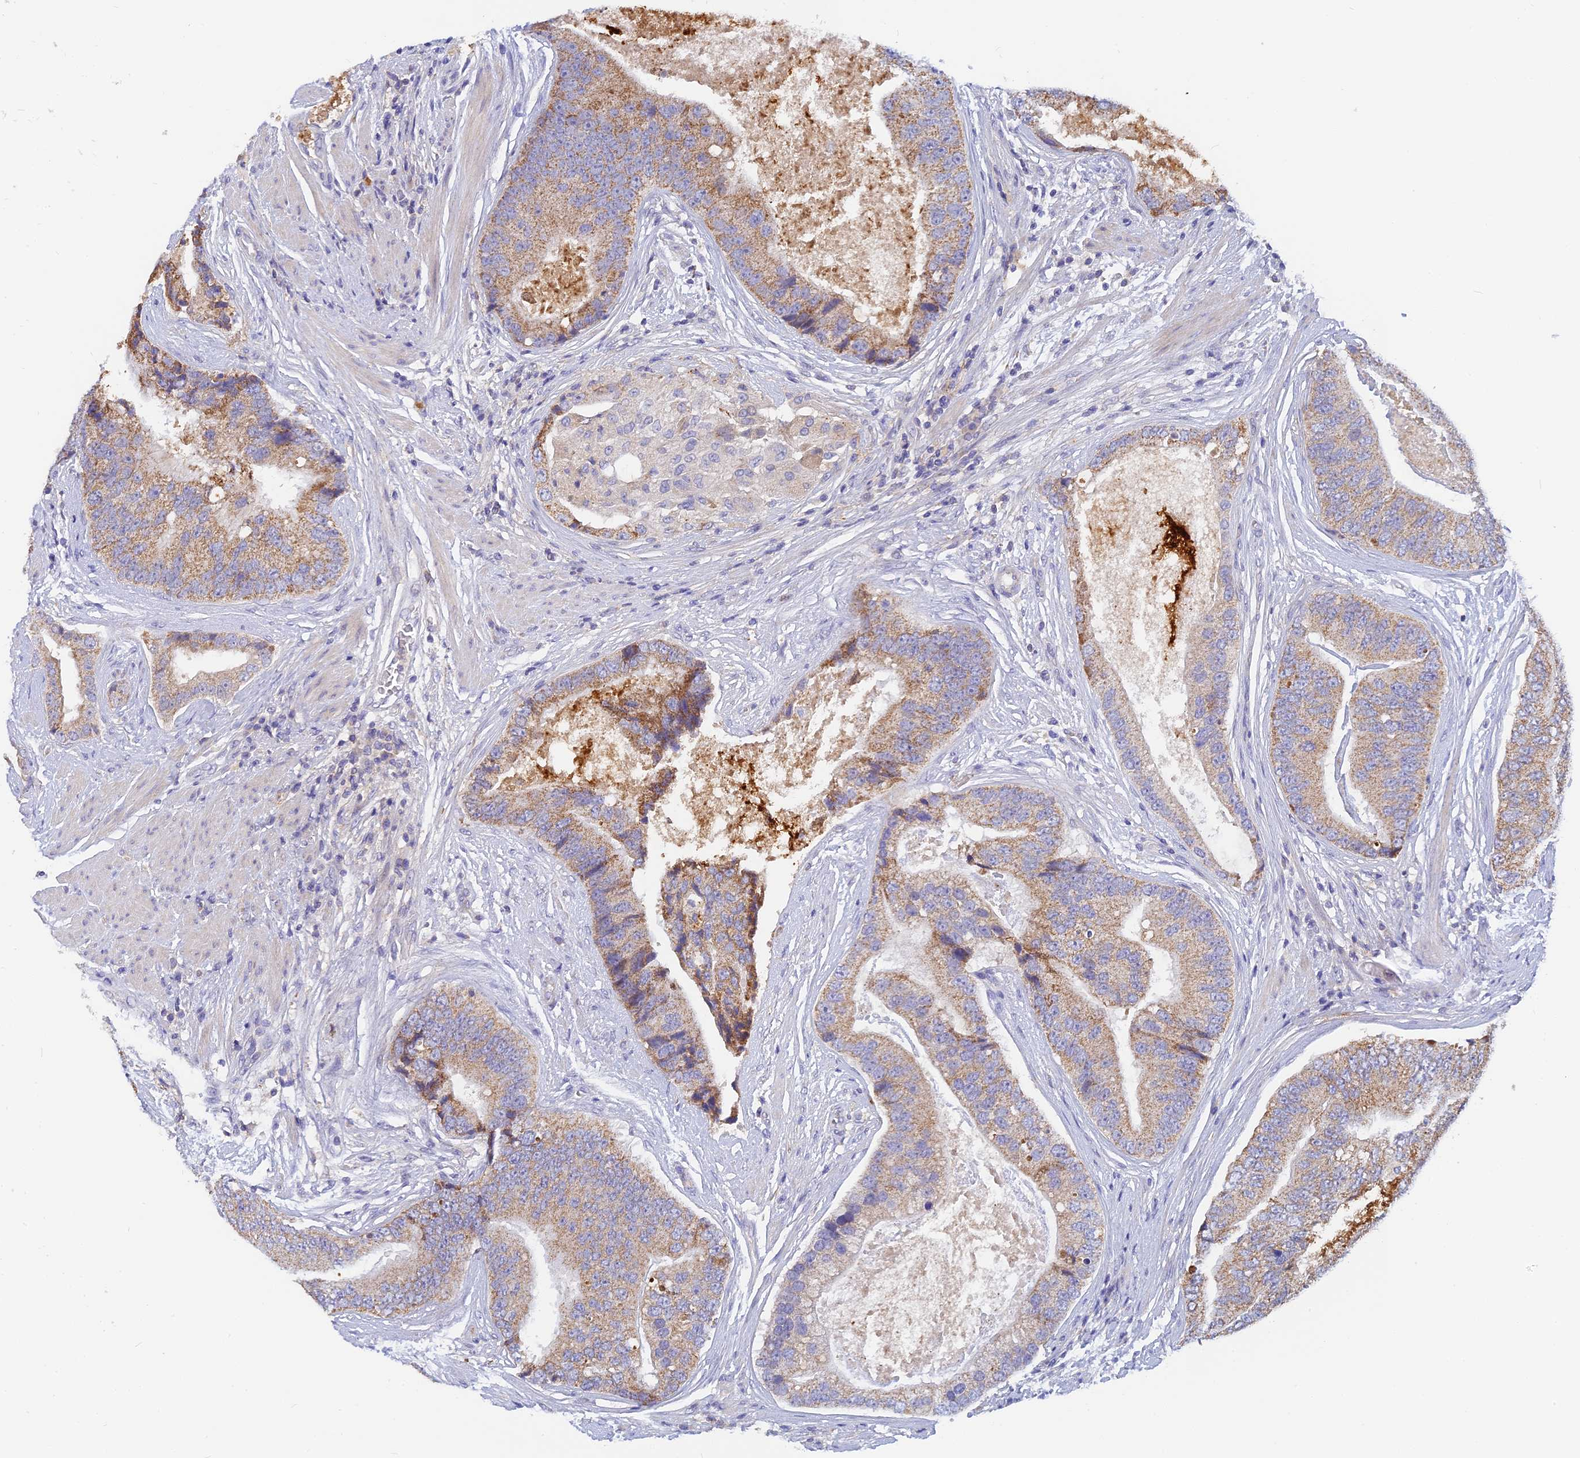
{"staining": {"intensity": "moderate", "quantity": ">75%", "location": "cytoplasmic/membranous"}, "tissue": "prostate cancer", "cell_type": "Tumor cells", "image_type": "cancer", "snomed": [{"axis": "morphology", "description": "Adenocarcinoma, High grade"}, {"axis": "topography", "description": "Prostate"}], "caption": "The image reveals staining of prostate cancer (adenocarcinoma (high-grade)), revealing moderate cytoplasmic/membranous protein positivity (brown color) within tumor cells. Using DAB (brown) and hematoxylin (blue) stains, captured at high magnification using brightfield microscopy.", "gene": "CACNA1B", "patient": {"sex": "male", "age": 70}}